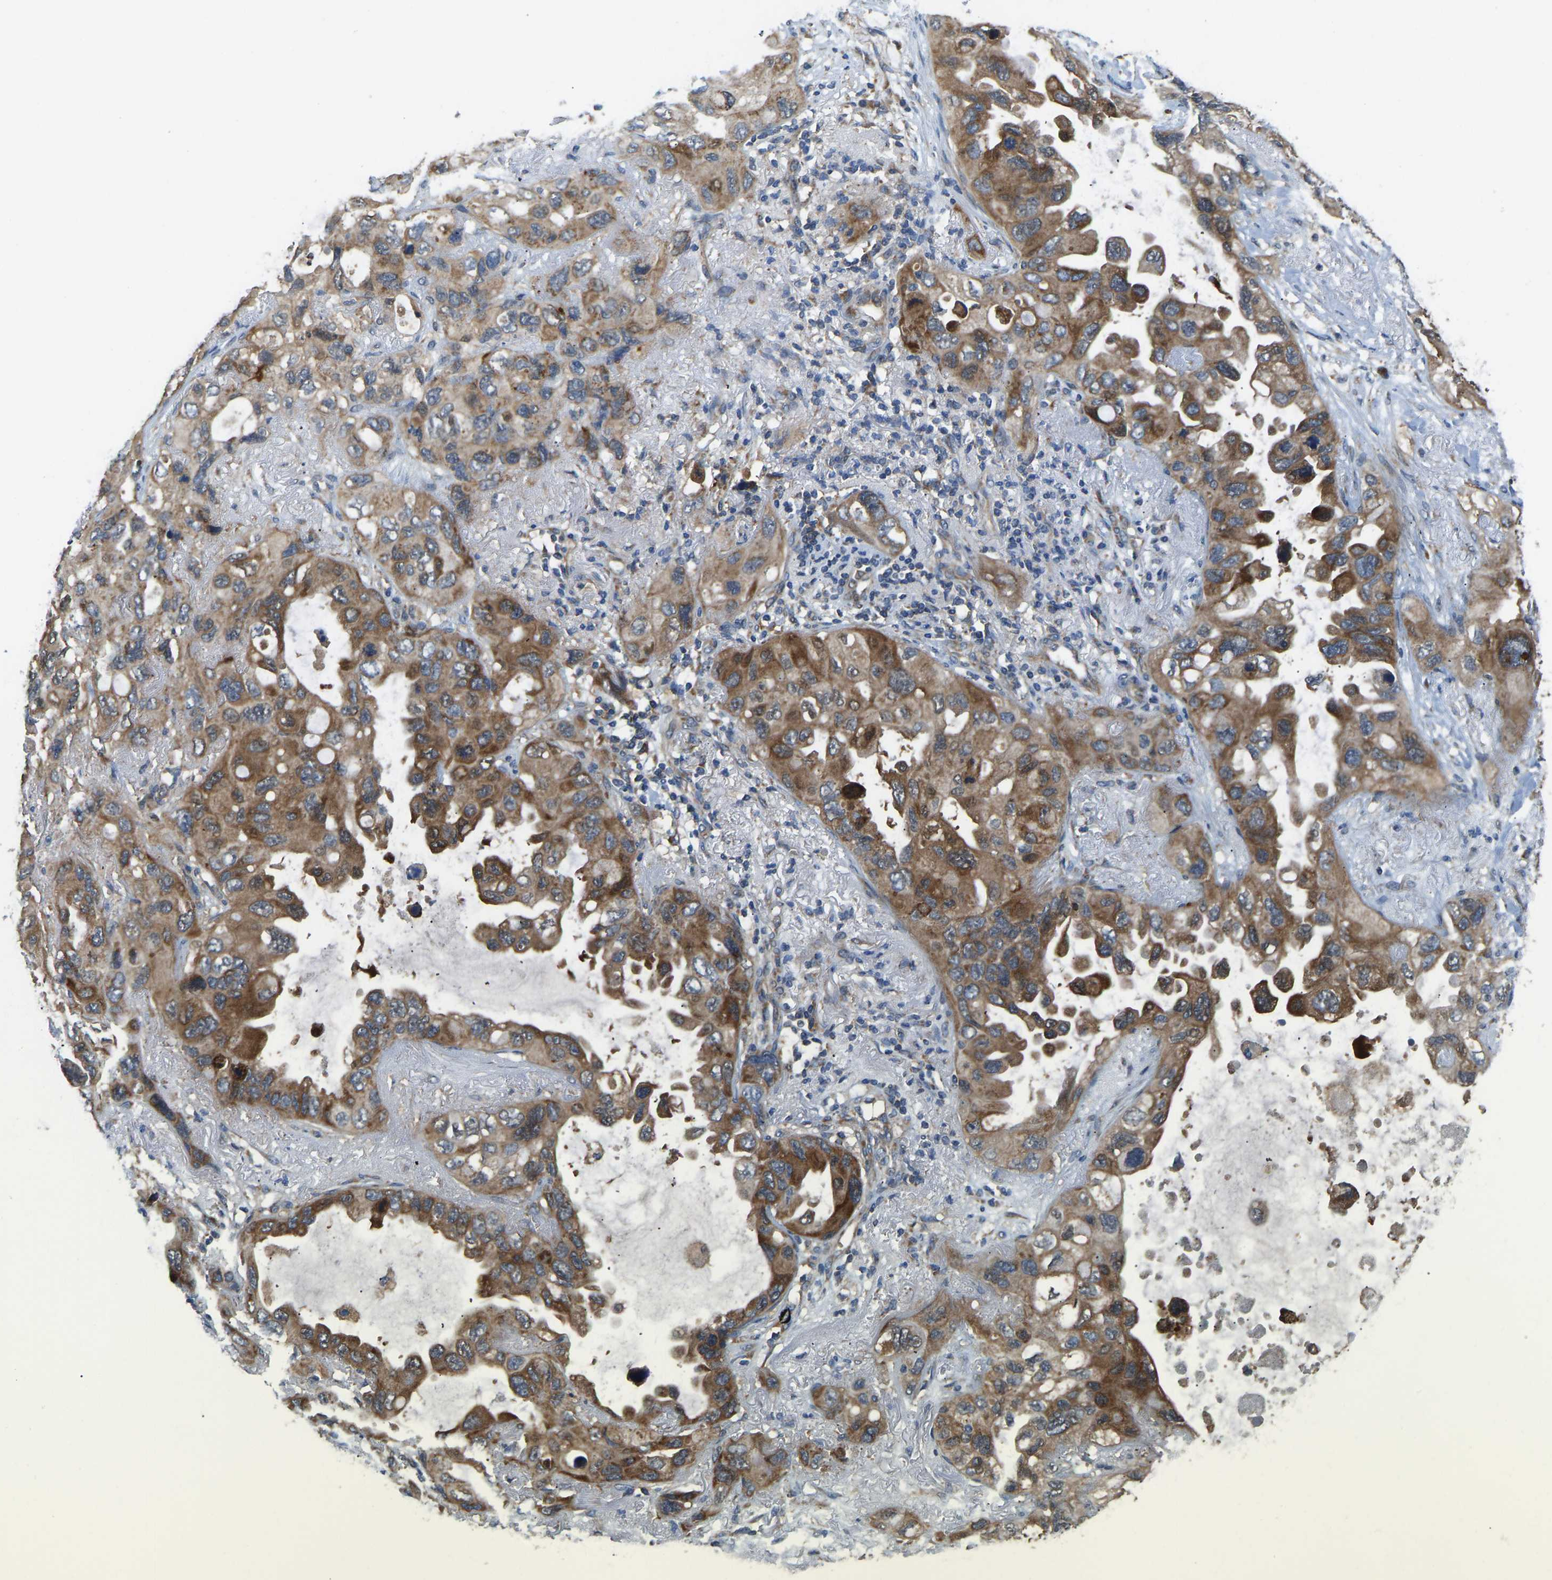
{"staining": {"intensity": "moderate", "quantity": ">75%", "location": "cytoplasmic/membranous"}, "tissue": "lung cancer", "cell_type": "Tumor cells", "image_type": "cancer", "snomed": [{"axis": "morphology", "description": "Squamous cell carcinoma, NOS"}, {"axis": "topography", "description": "Lung"}], "caption": "A histopathology image of lung cancer stained for a protein demonstrates moderate cytoplasmic/membranous brown staining in tumor cells.", "gene": "RBP1", "patient": {"sex": "female", "age": 73}}